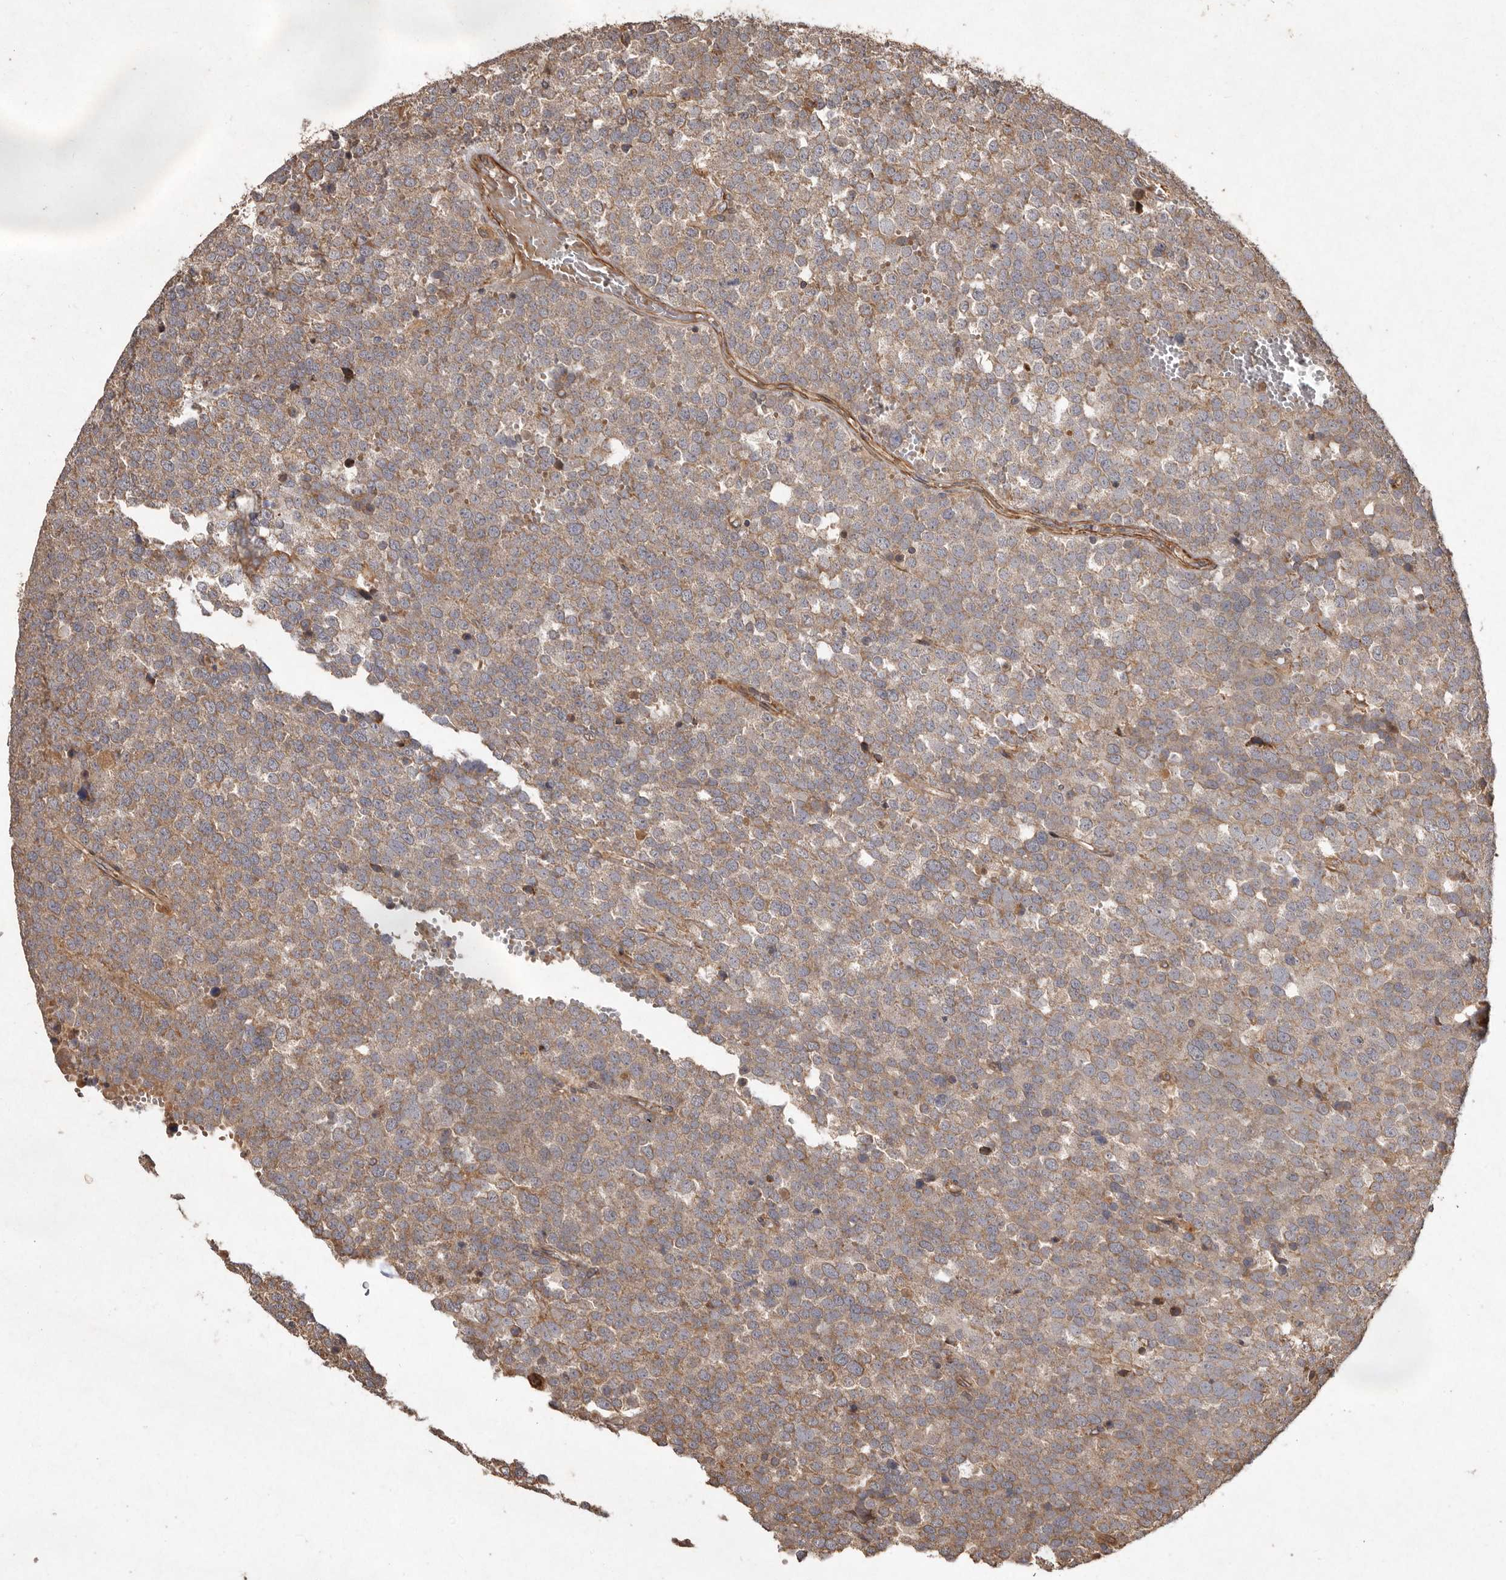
{"staining": {"intensity": "moderate", "quantity": ">75%", "location": "cytoplasmic/membranous"}, "tissue": "testis cancer", "cell_type": "Tumor cells", "image_type": "cancer", "snomed": [{"axis": "morphology", "description": "Seminoma, NOS"}, {"axis": "topography", "description": "Testis"}], "caption": "Testis seminoma tissue displays moderate cytoplasmic/membranous staining in about >75% of tumor cells (DAB IHC with brightfield microscopy, high magnification).", "gene": "SEMA3A", "patient": {"sex": "male", "age": 71}}